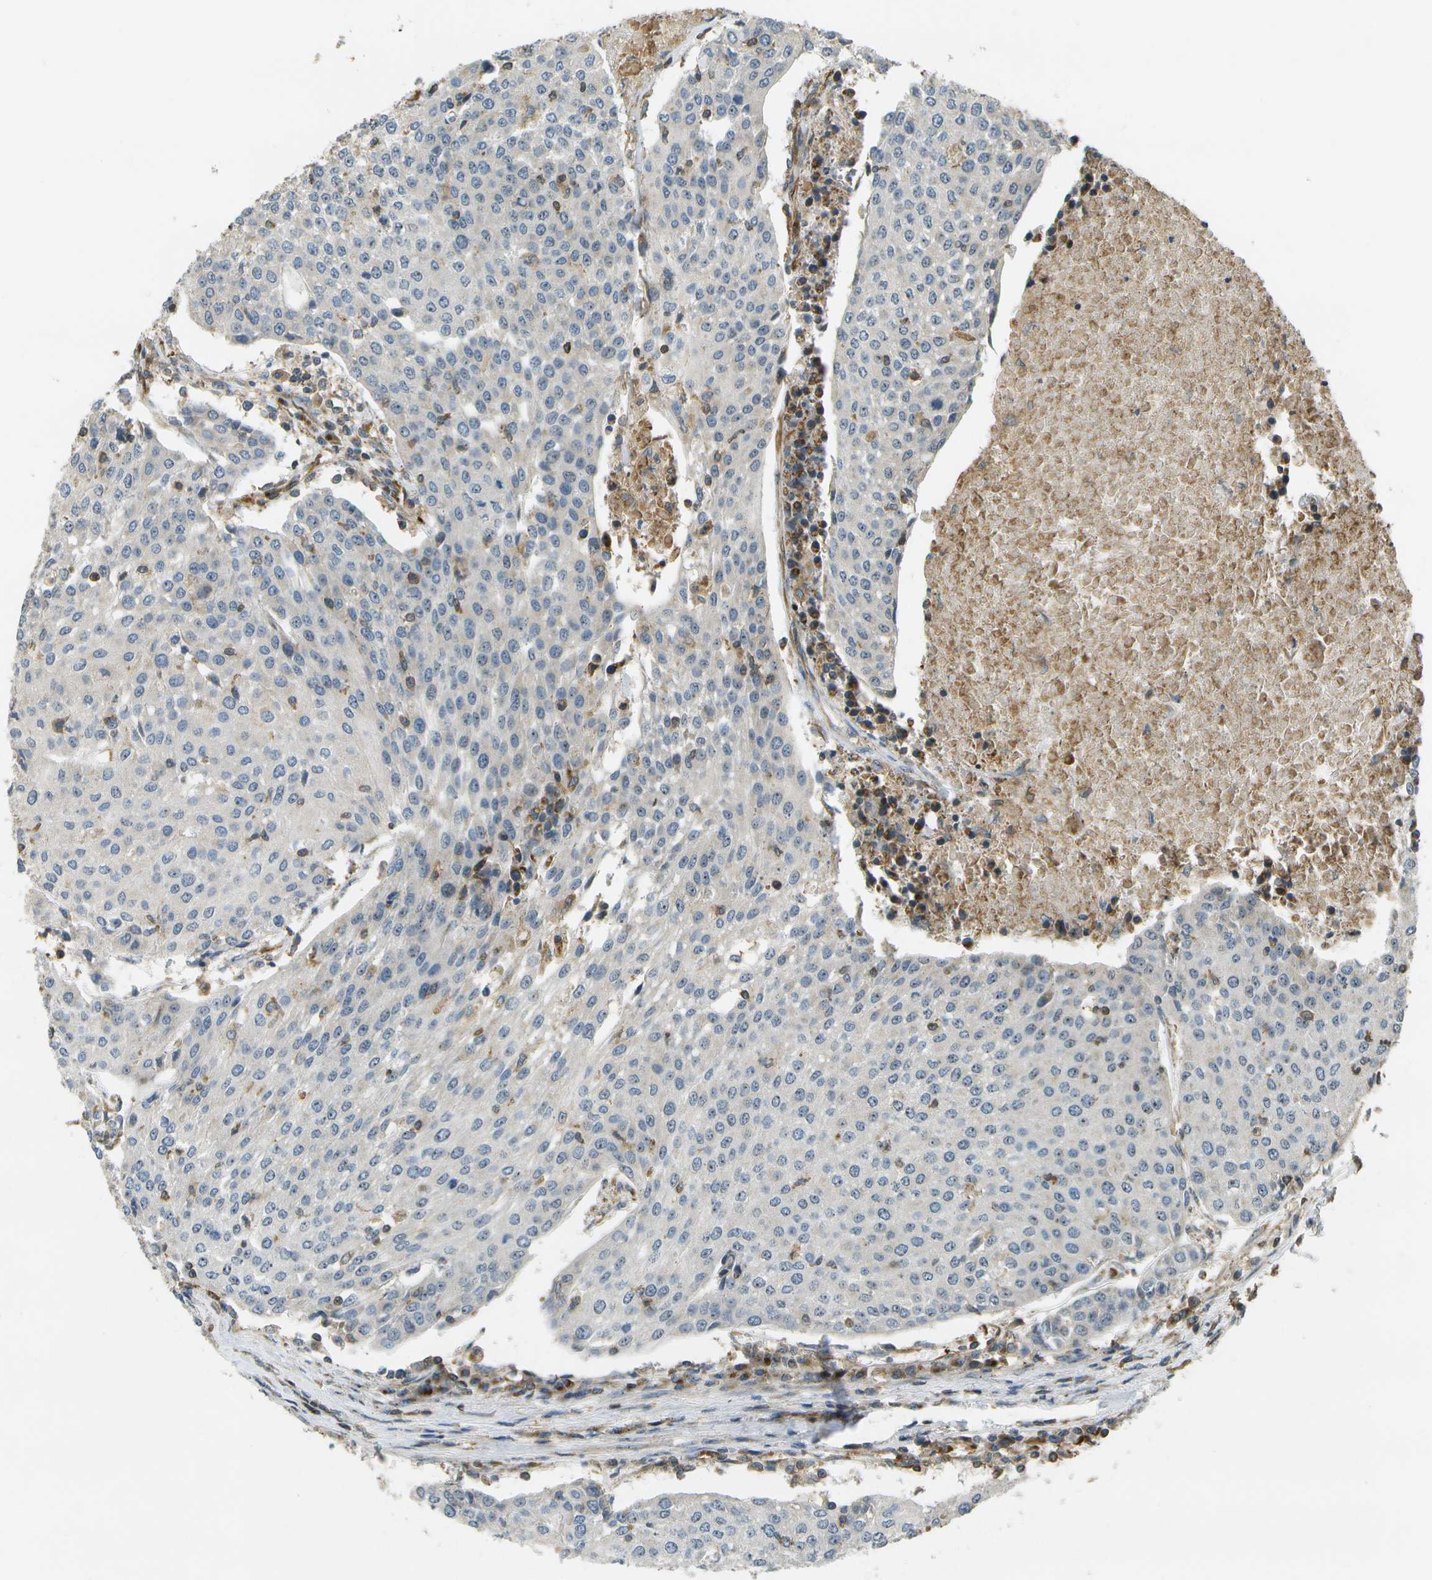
{"staining": {"intensity": "negative", "quantity": "none", "location": "none"}, "tissue": "urothelial cancer", "cell_type": "Tumor cells", "image_type": "cancer", "snomed": [{"axis": "morphology", "description": "Urothelial carcinoma, High grade"}, {"axis": "topography", "description": "Urinary bladder"}], "caption": "The micrograph demonstrates no staining of tumor cells in high-grade urothelial carcinoma. (DAB IHC, high magnification).", "gene": "LRP12", "patient": {"sex": "female", "age": 85}}